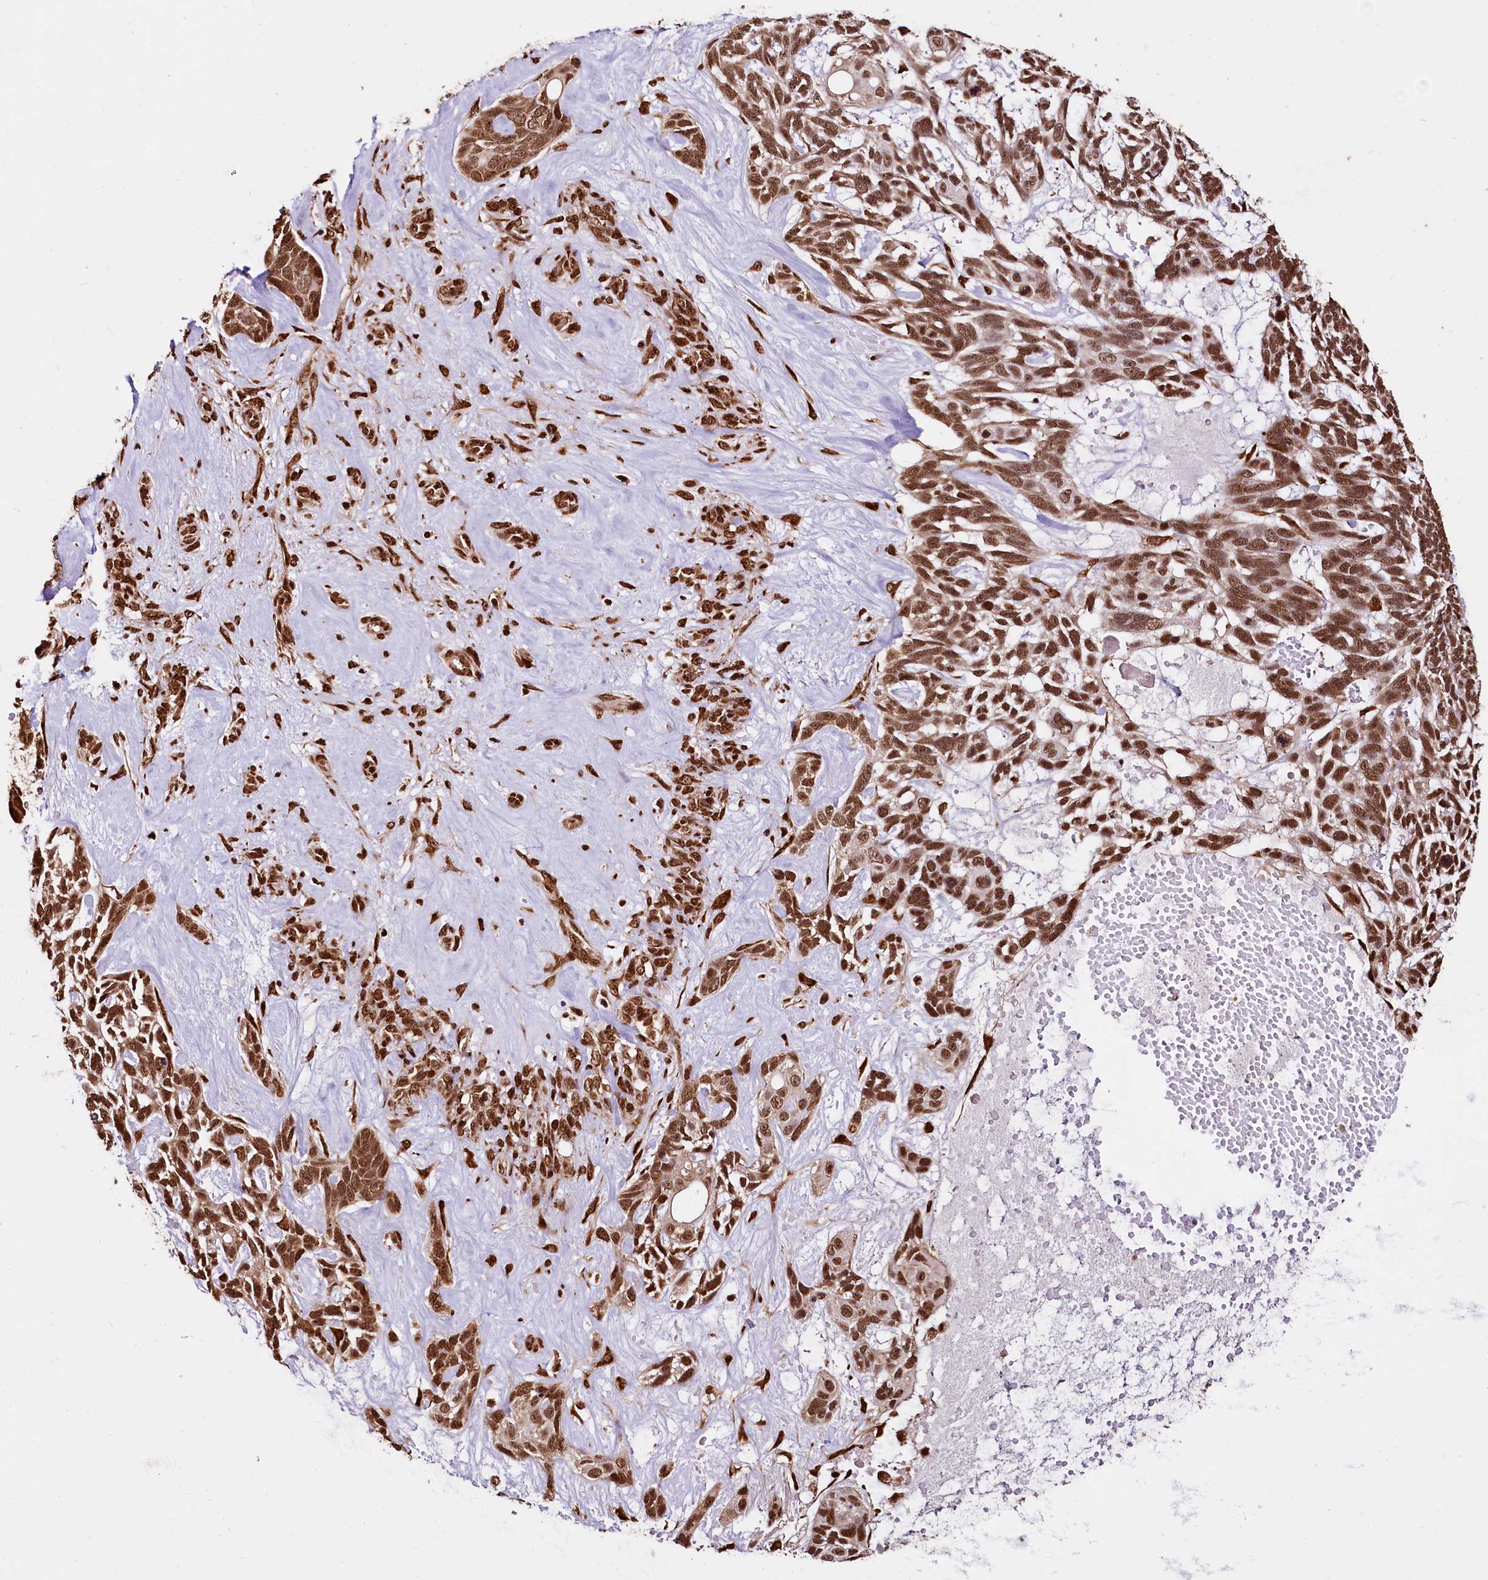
{"staining": {"intensity": "strong", "quantity": ">75%", "location": "nuclear"}, "tissue": "skin cancer", "cell_type": "Tumor cells", "image_type": "cancer", "snomed": [{"axis": "morphology", "description": "Basal cell carcinoma"}, {"axis": "topography", "description": "Skin"}], "caption": "Protein analysis of skin basal cell carcinoma tissue shows strong nuclear positivity in approximately >75% of tumor cells. Nuclei are stained in blue.", "gene": "PDS5B", "patient": {"sex": "male", "age": 88}}